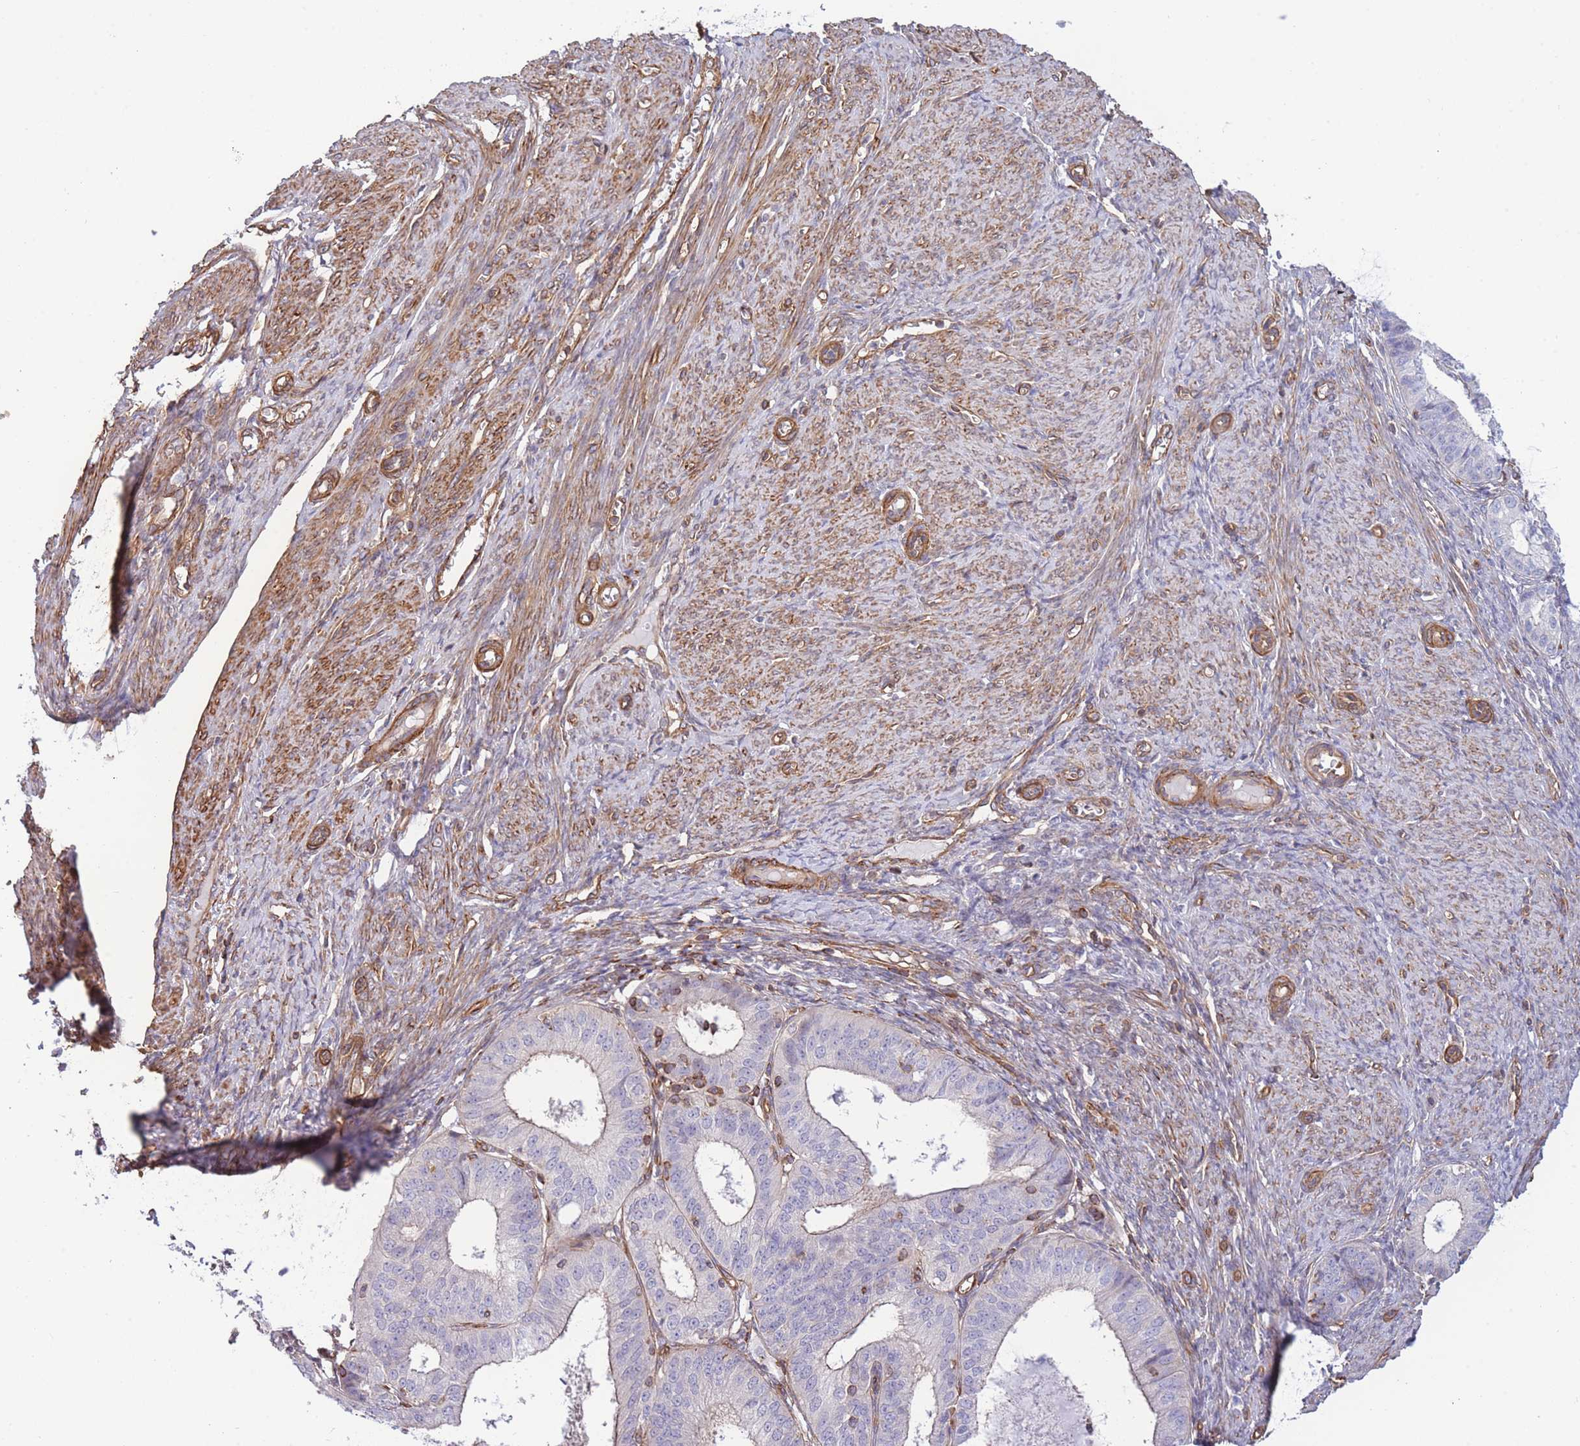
{"staining": {"intensity": "negative", "quantity": "none", "location": "none"}, "tissue": "endometrial cancer", "cell_type": "Tumor cells", "image_type": "cancer", "snomed": [{"axis": "morphology", "description": "Adenocarcinoma, NOS"}, {"axis": "topography", "description": "Endometrium"}], "caption": "A photomicrograph of human endometrial cancer (adenocarcinoma) is negative for staining in tumor cells.", "gene": "CDC25B", "patient": {"sex": "female", "age": 51}}